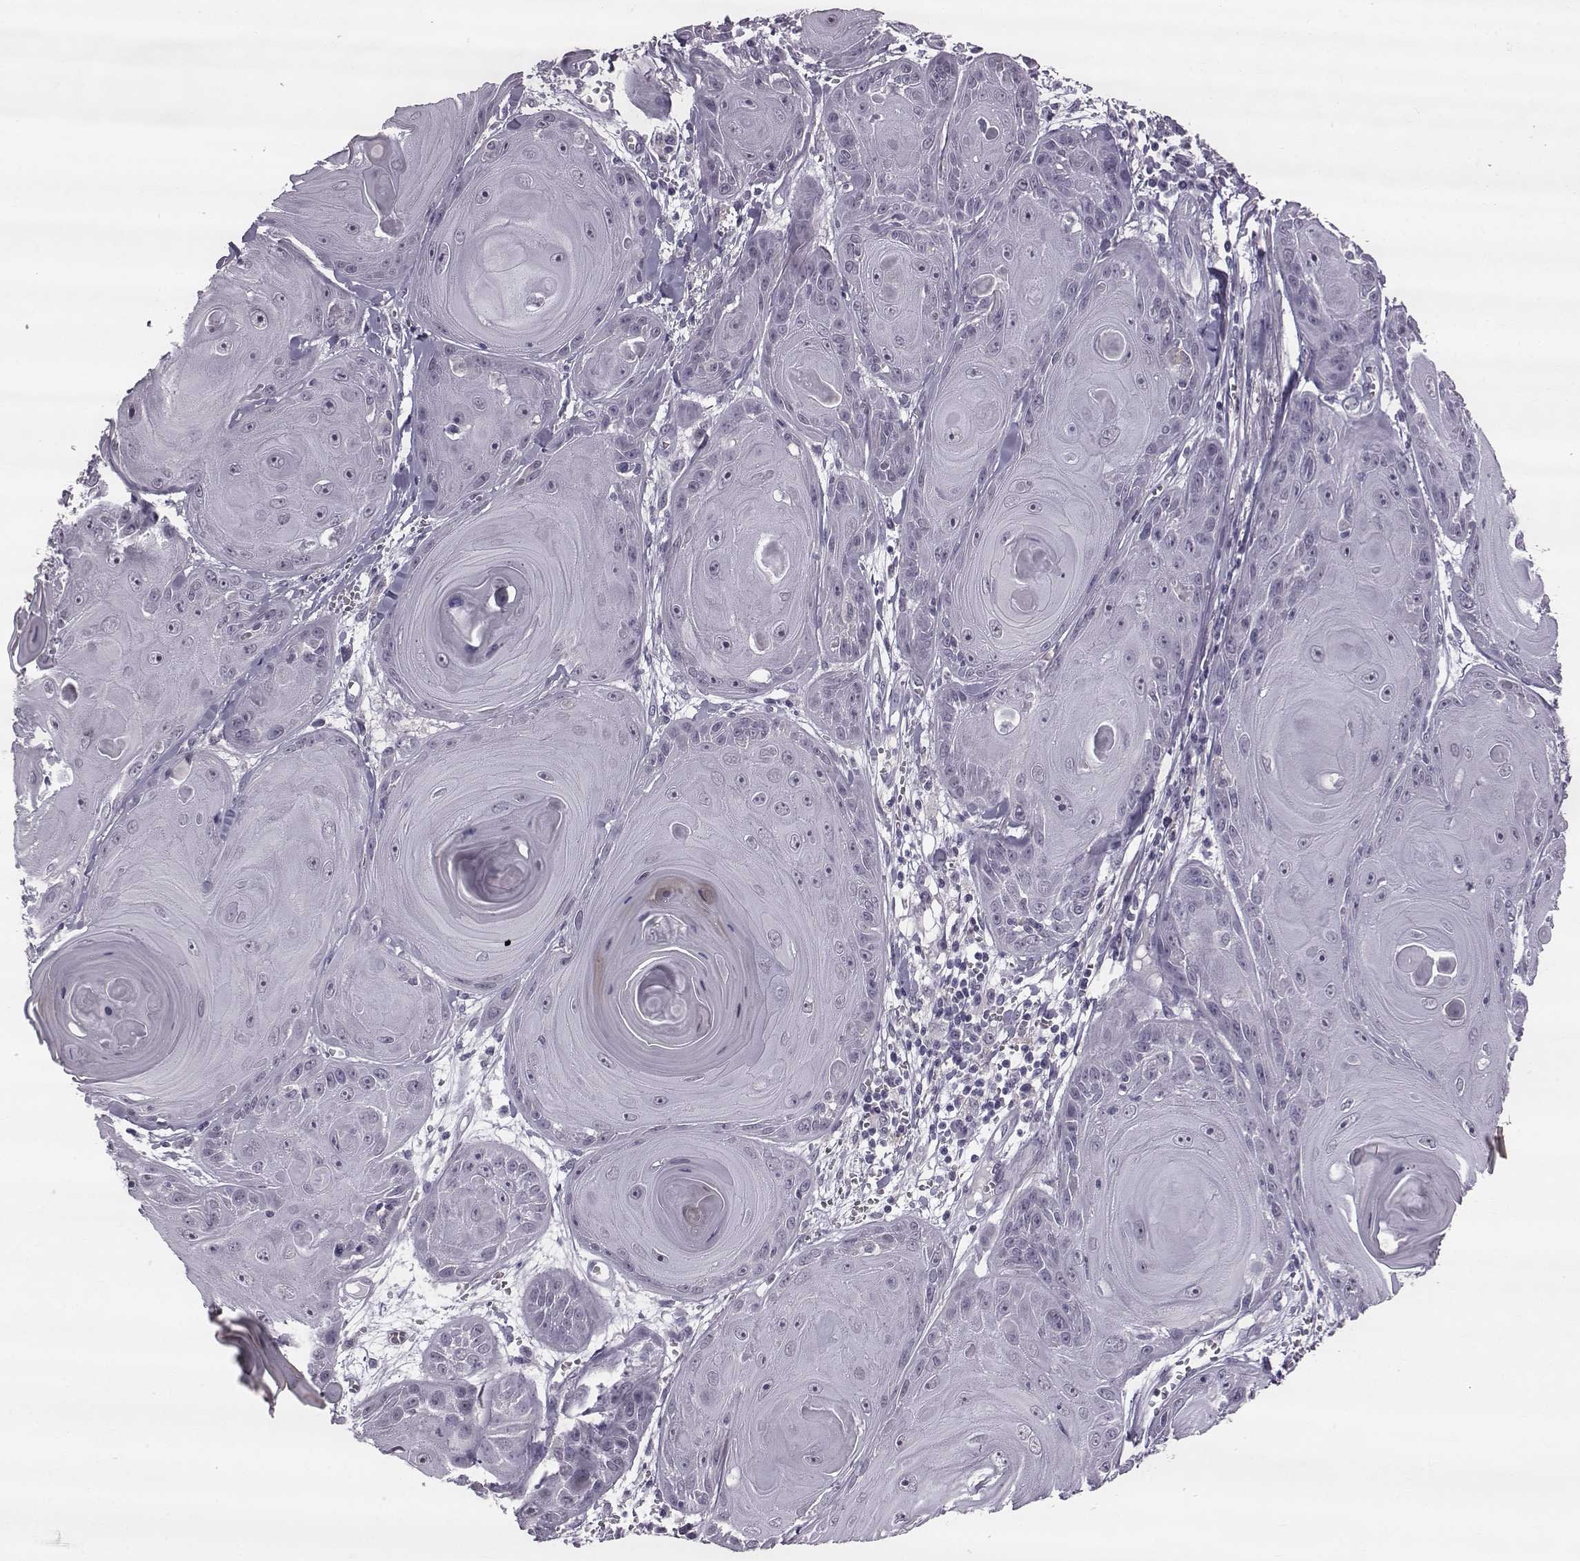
{"staining": {"intensity": "negative", "quantity": "none", "location": "none"}, "tissue": "skin cancer", "cell_type": "Tumor cells", "image_type": "cancer", "snomed": [{"axis": "morphology", "description": "Squamous cell carcinoma, NOS"}, {"axis": "topography", "description": "Skin"}, {"axis": "topography", "description": "Vulva"}], "caption": "Squamous cell carcinoma (skin) was stained to show a protein in brown. There is no significant positivity in tumor cells. (DAB IHC, high magnification).", "gene": "SLC28A2", "patient": {"sex": "female", "age": 85}}